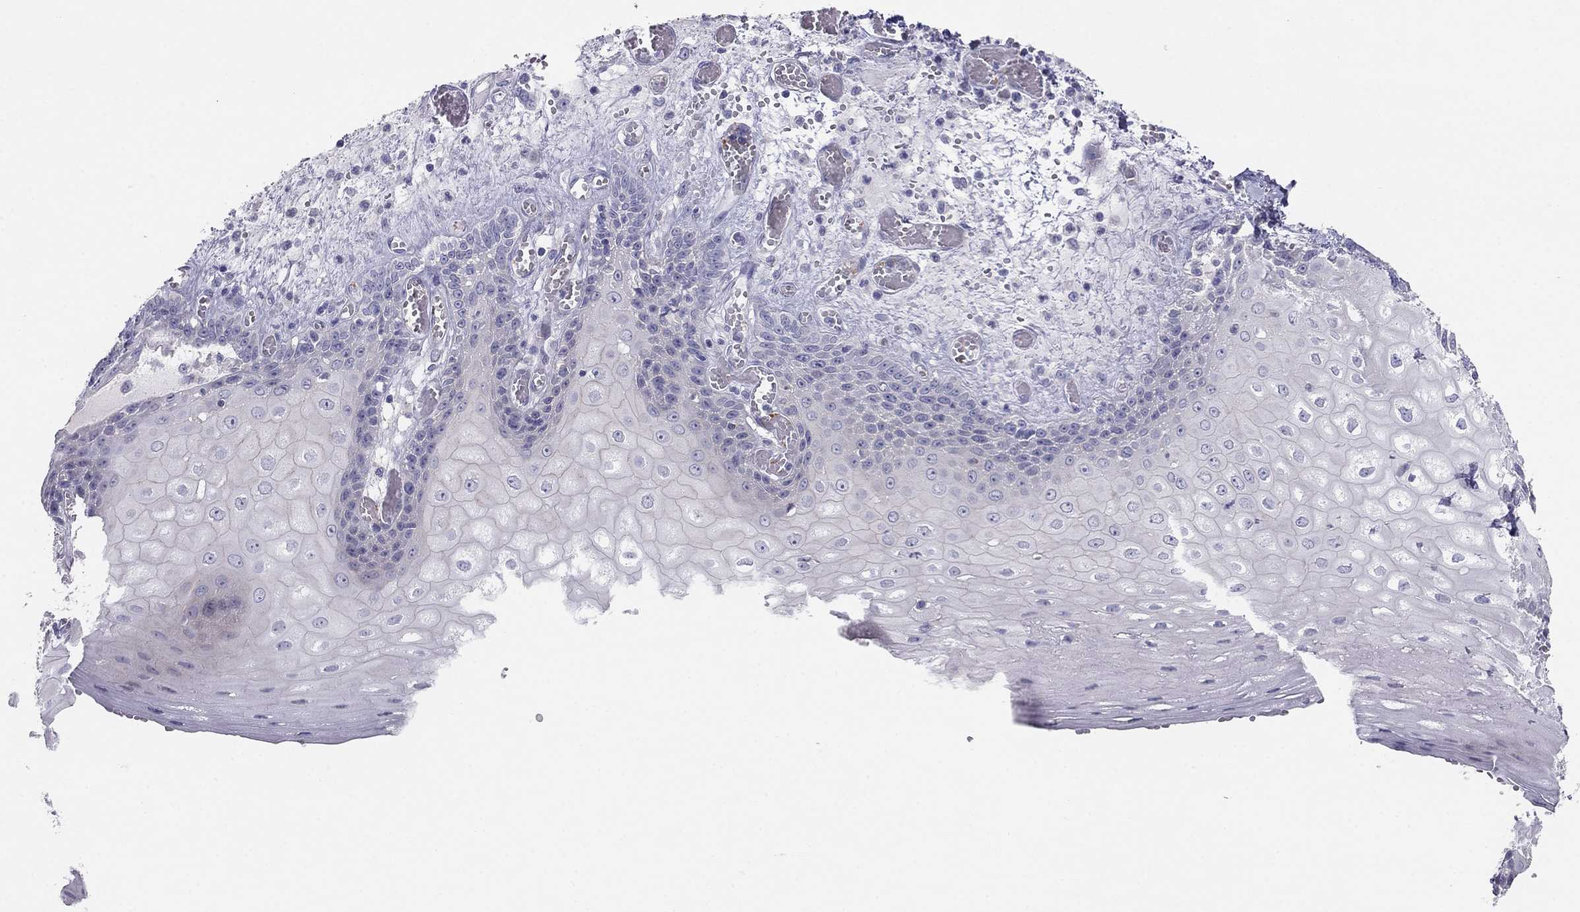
{"staining": {"intensity": "negative", "quantity": "none", "location": "none"}, "tissue": "esophagus", "cell_type": "Squamous epithelial cells", "image_type": "normal", "snomed": [{"axis": "morphology", "description": "Normal tissue, NOS"}, {"axis": "topography", "description": "Esophagus"}], "caption": "The image reveals no staining of squamous epithelial cells in benign esophagus. (IHC, brightfield microscopy, high magnification).", "gene": "MGAT4C", "patient": {"sex": "male", "age": 58}}